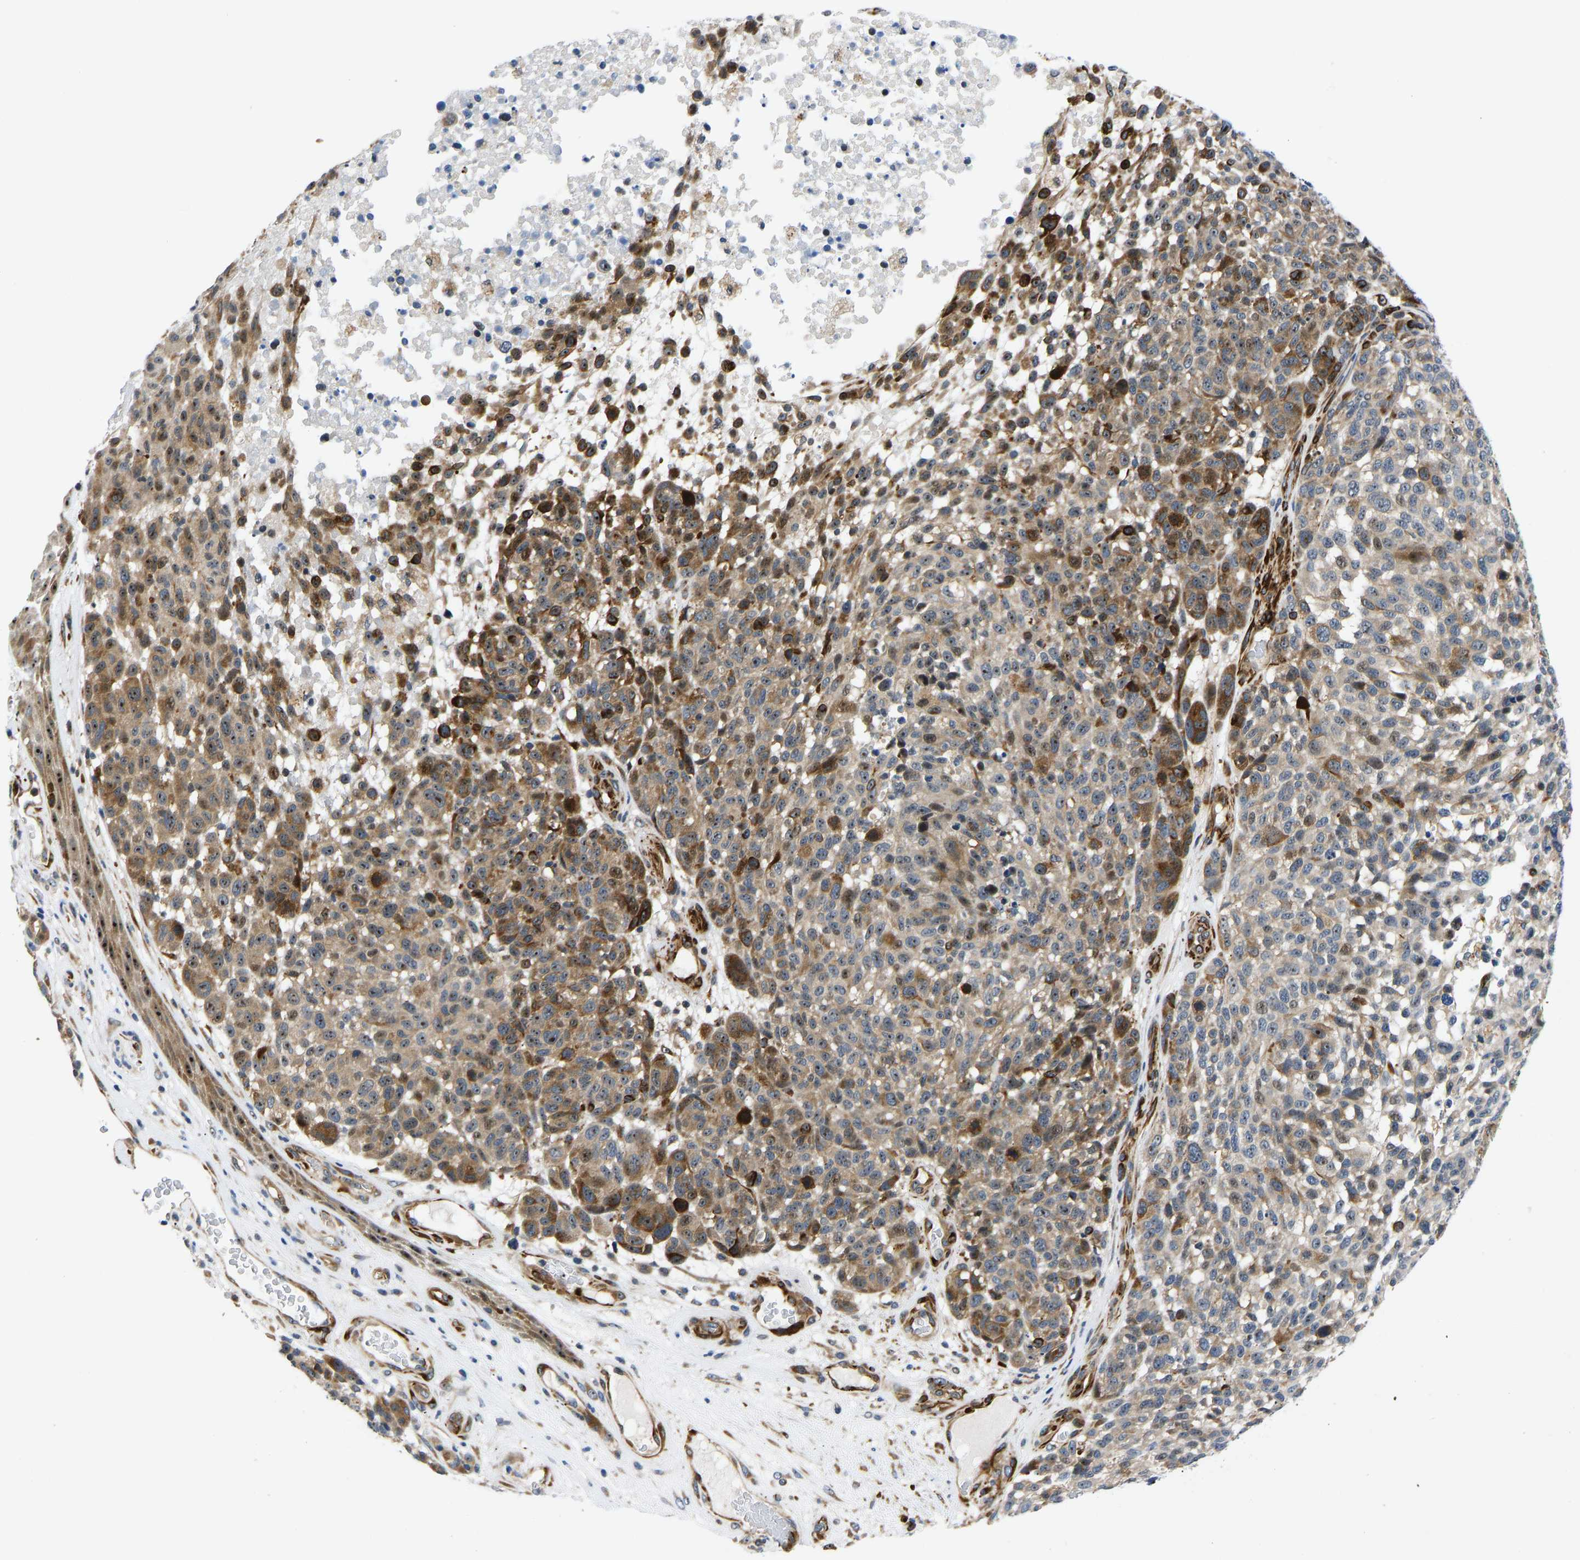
{"staining": {"intensity": "strong", "quantity": "25%-75%", "location": "cytoplasmic/membranous,nuclear"}, "tissue": "melanoma", "cell_type": "Tumor cells", "image_type": "cancer", "snomed": [{"axis": "morphology", "description": "Malignant melanoma, NOS"}, {"axis": "topography", "description": "Skin"}], "caption": "The micrograph exhibits immunohistochemical staining of melanoma. There is strong cytoplasmic/membranous and nuclear positivity is appreciated in approximately 25%-75% of tumor cells.", "gene": "RESF1", "patient": {"sex": "male", "age": 59}}